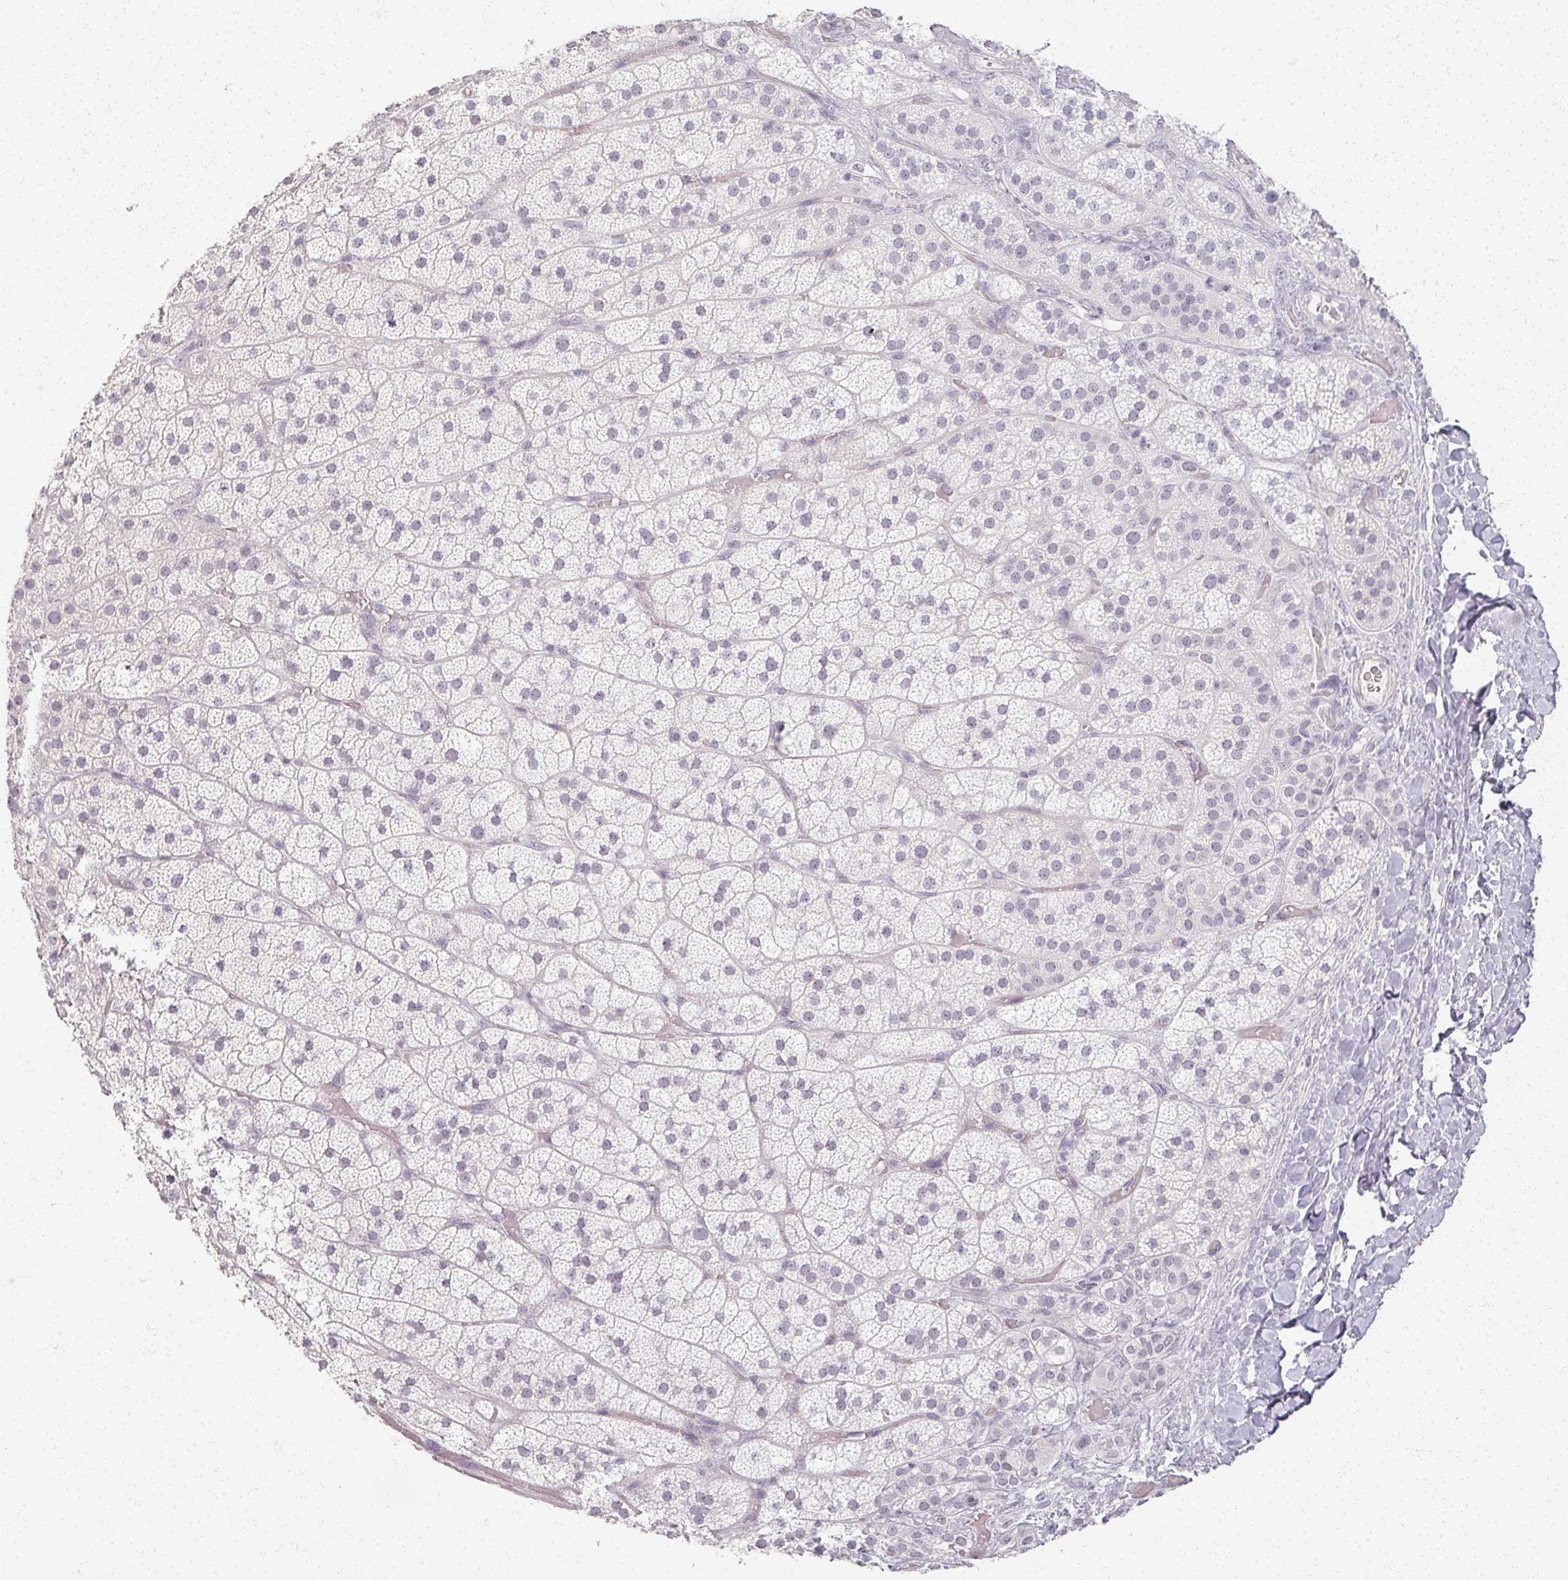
{"staining": {"intensity": "negative", "quantity": "none", "location": "none"}, "tissue": "adrenal gland", "cell_type": "Glandular cells", "image_type": "normal", "snomed": [{"axis": "morphology", "description": "Normal tissue, NOS"}, {"axis": "topography", "description": "Adrenal gland"}], "caption": "Adrenal gland was stained to show a protein in brown. There is no significant expression in glandular cells.", "gene": "RFPL2", "patient": {"sex": "male", "age": 57}}